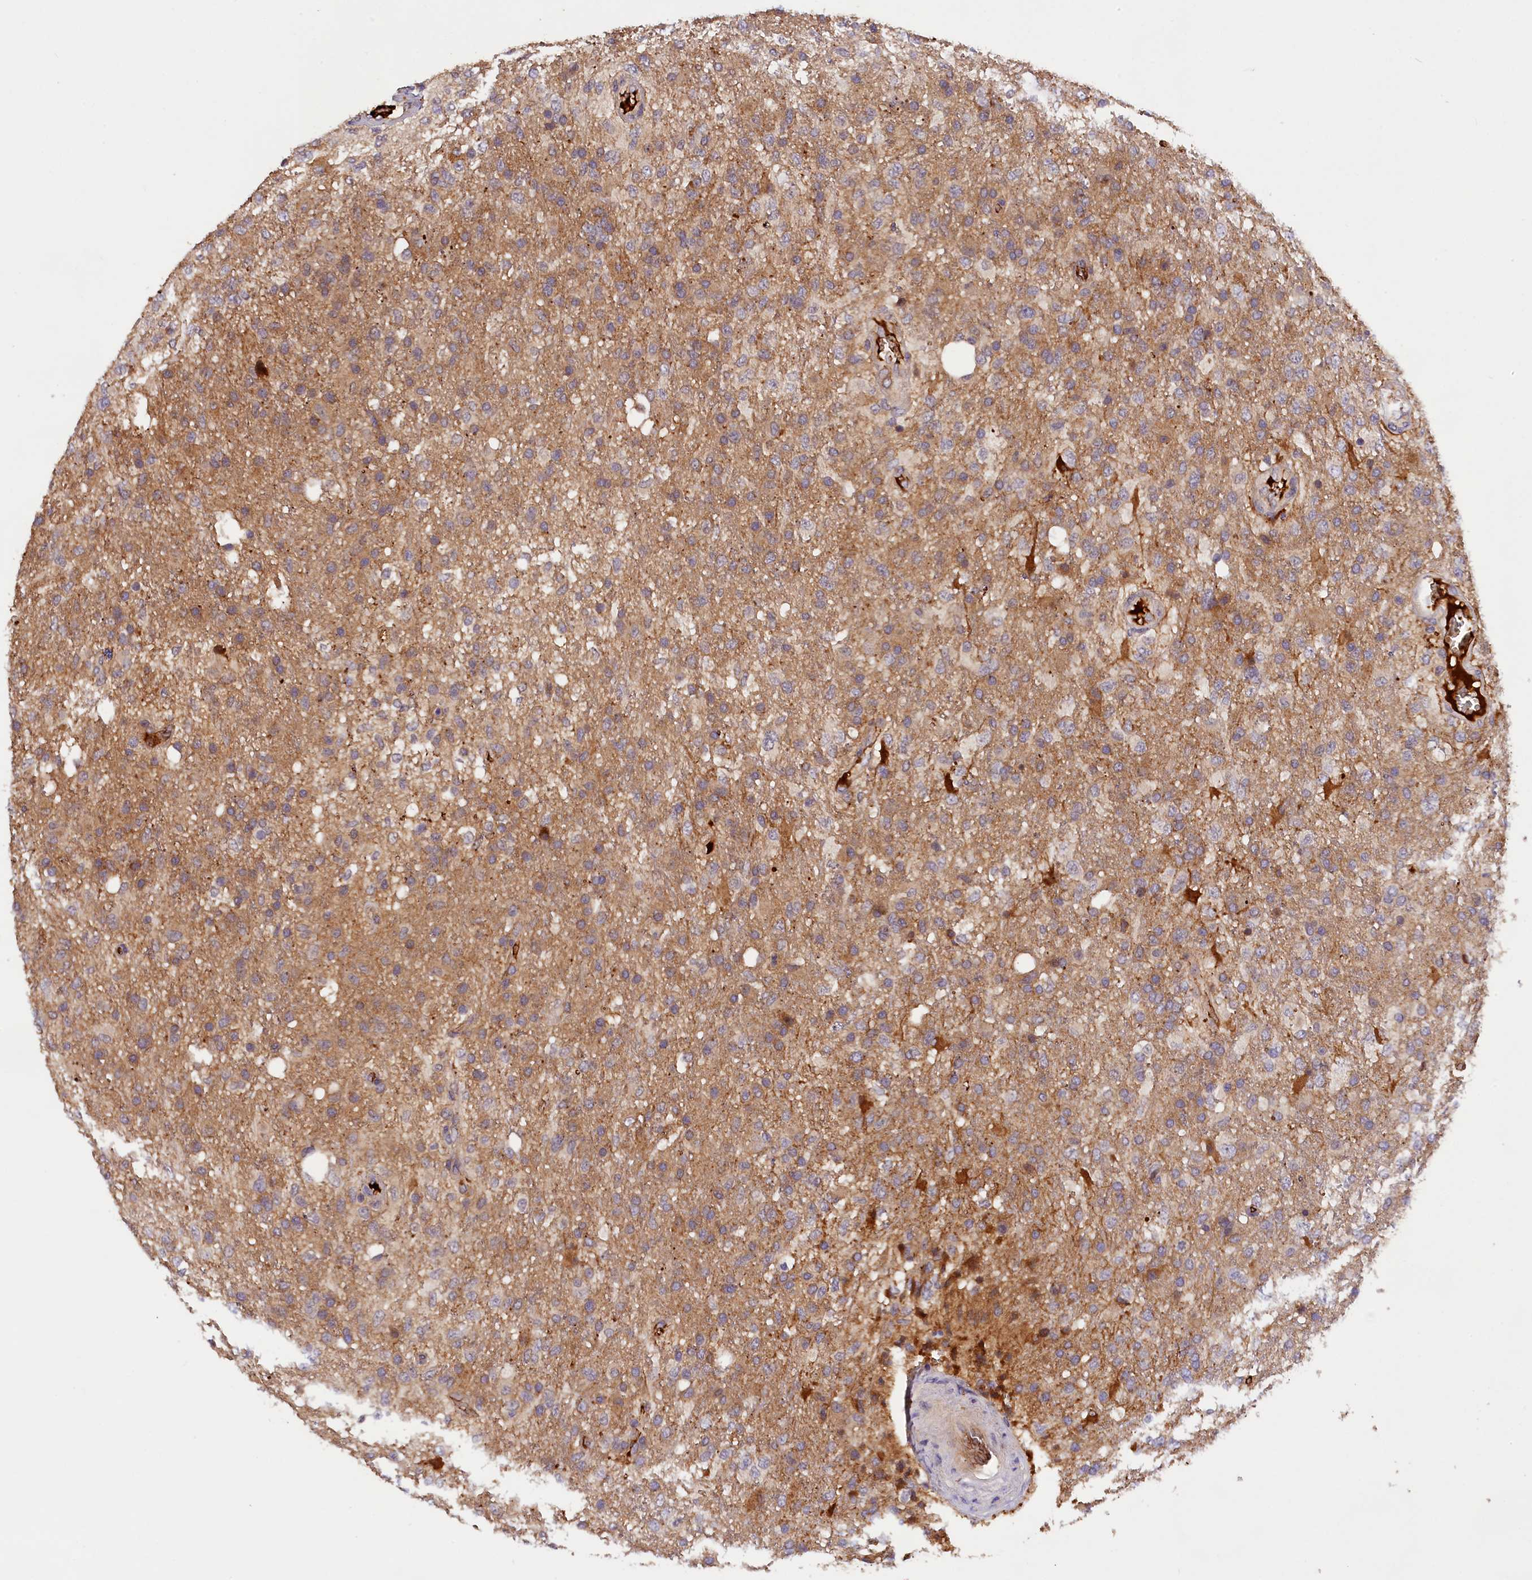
{"staining": {"intensity": "moderate", "quantity": ">75%", "location": "cytoplasmic/membranous"}, "tissue": "glioma", "cell_type": "Tumor cells", "image_type": "cancer", "snomed": [{"axis": "morphology", "description": "Glioma, malignant, High grade"}, {"axis": "topography", "description": "Brain"}], "caption": "IHC histopathology image of neoplastic tissue: human glioma stained using immunohistochemistry reveals medium levels of moderate protein expression localized specifically in the cytoplasmic/membranous of tumor cells, appearing as a cytoplasmic/membranous brown color.", "gene": "PHAF1", "patient": {"sex": "female", "age": 74}}